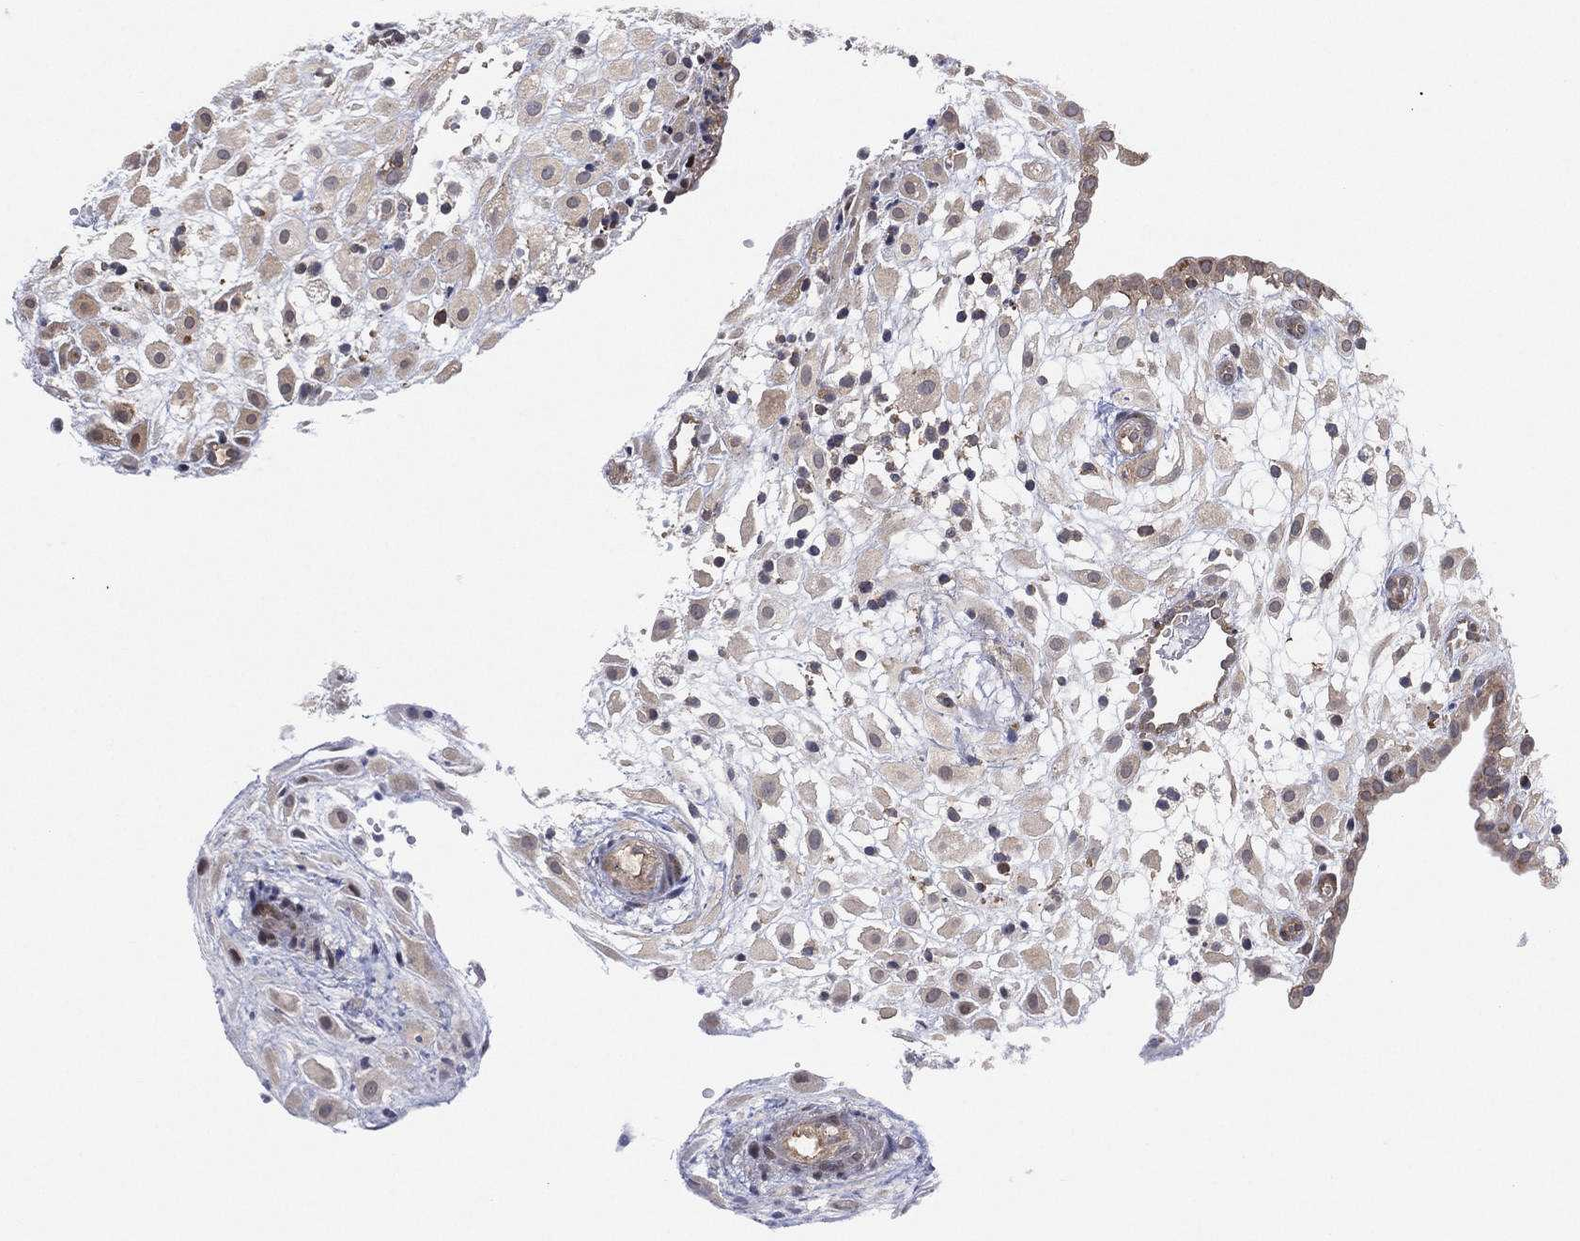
{"staining": {"intensity": "weak", "quantity": "<25%", "location": "cytoplasmic/membranous"}, "tissue": "placenta", "cell_type": "Decidual cells", "image_type": "normal", "snomed": [{"axis": "morphology", "description": "Normal tissue, NOS"}, {"axis": "topography", "description": "Placenta"}], "caption": "Decidual cells are negative for brown protein staining in normal placenta. (Stains: DAB (3,3'-diaminobenzidine) IHC with hematoxylin counter stain, Microscopy: brightfield microscopy at high magnification).", "gene": "TMTC4", "patient": {"sex": "female", "age": 24}}